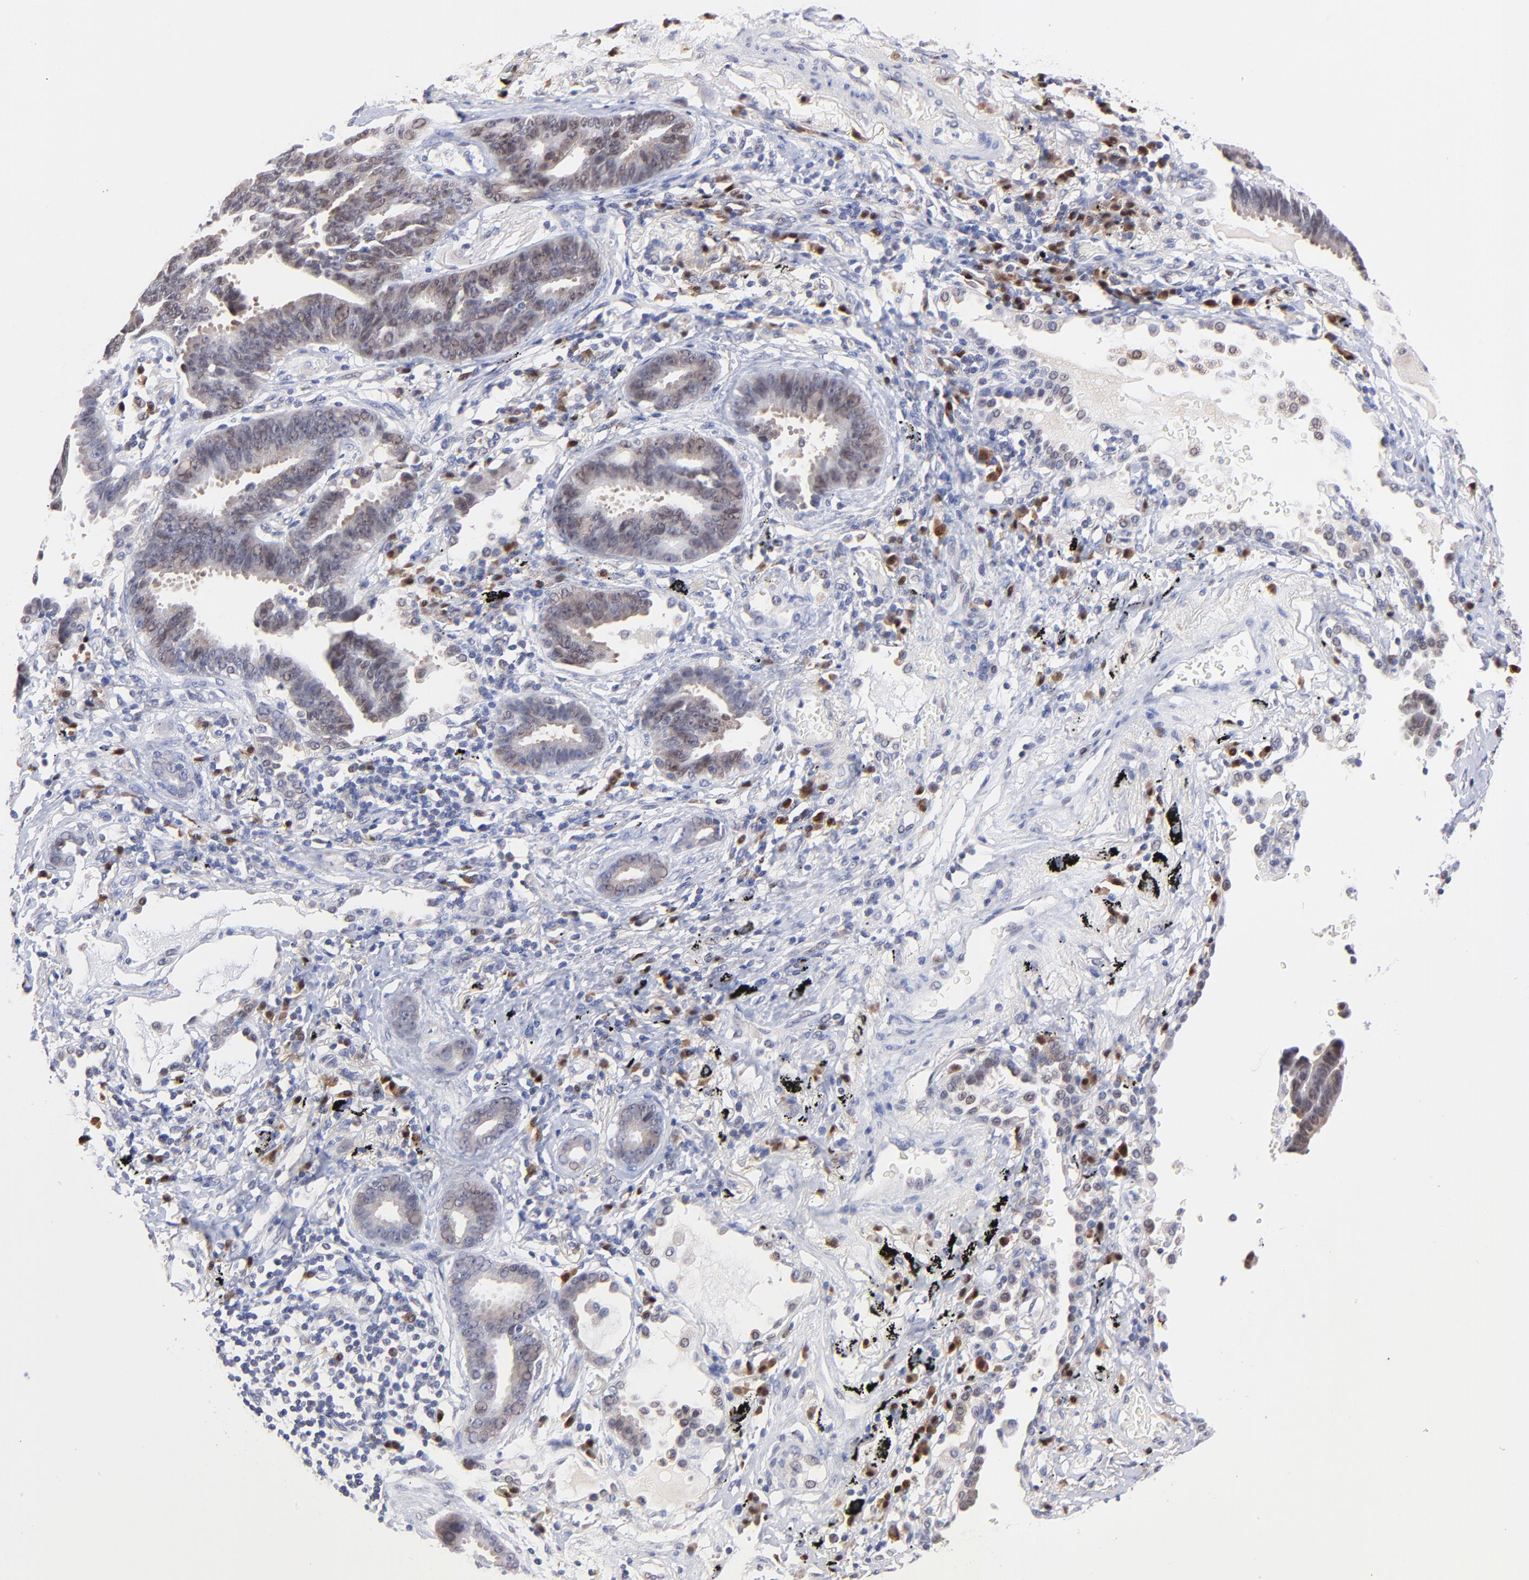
{"staining": {"intensity": "weak", "quantity": "25%-75%", "location": "nuclear"}, "tissue": "lung cancer", "cell_type": "Tumor cells", "image_type": "cancer", "snomed": [{"axis": "morphology", "description": "Adenocarcinoma, NOS"}, {"axis": "topography", "description": "Lung"}], "caption": "Adenocarcinoma (lung) tissue reveals weak nuclear expression in approximately 25%-75% of tumor cells", "gene": "ZNF155", "patient": {"sex": "female", "age": 64}}